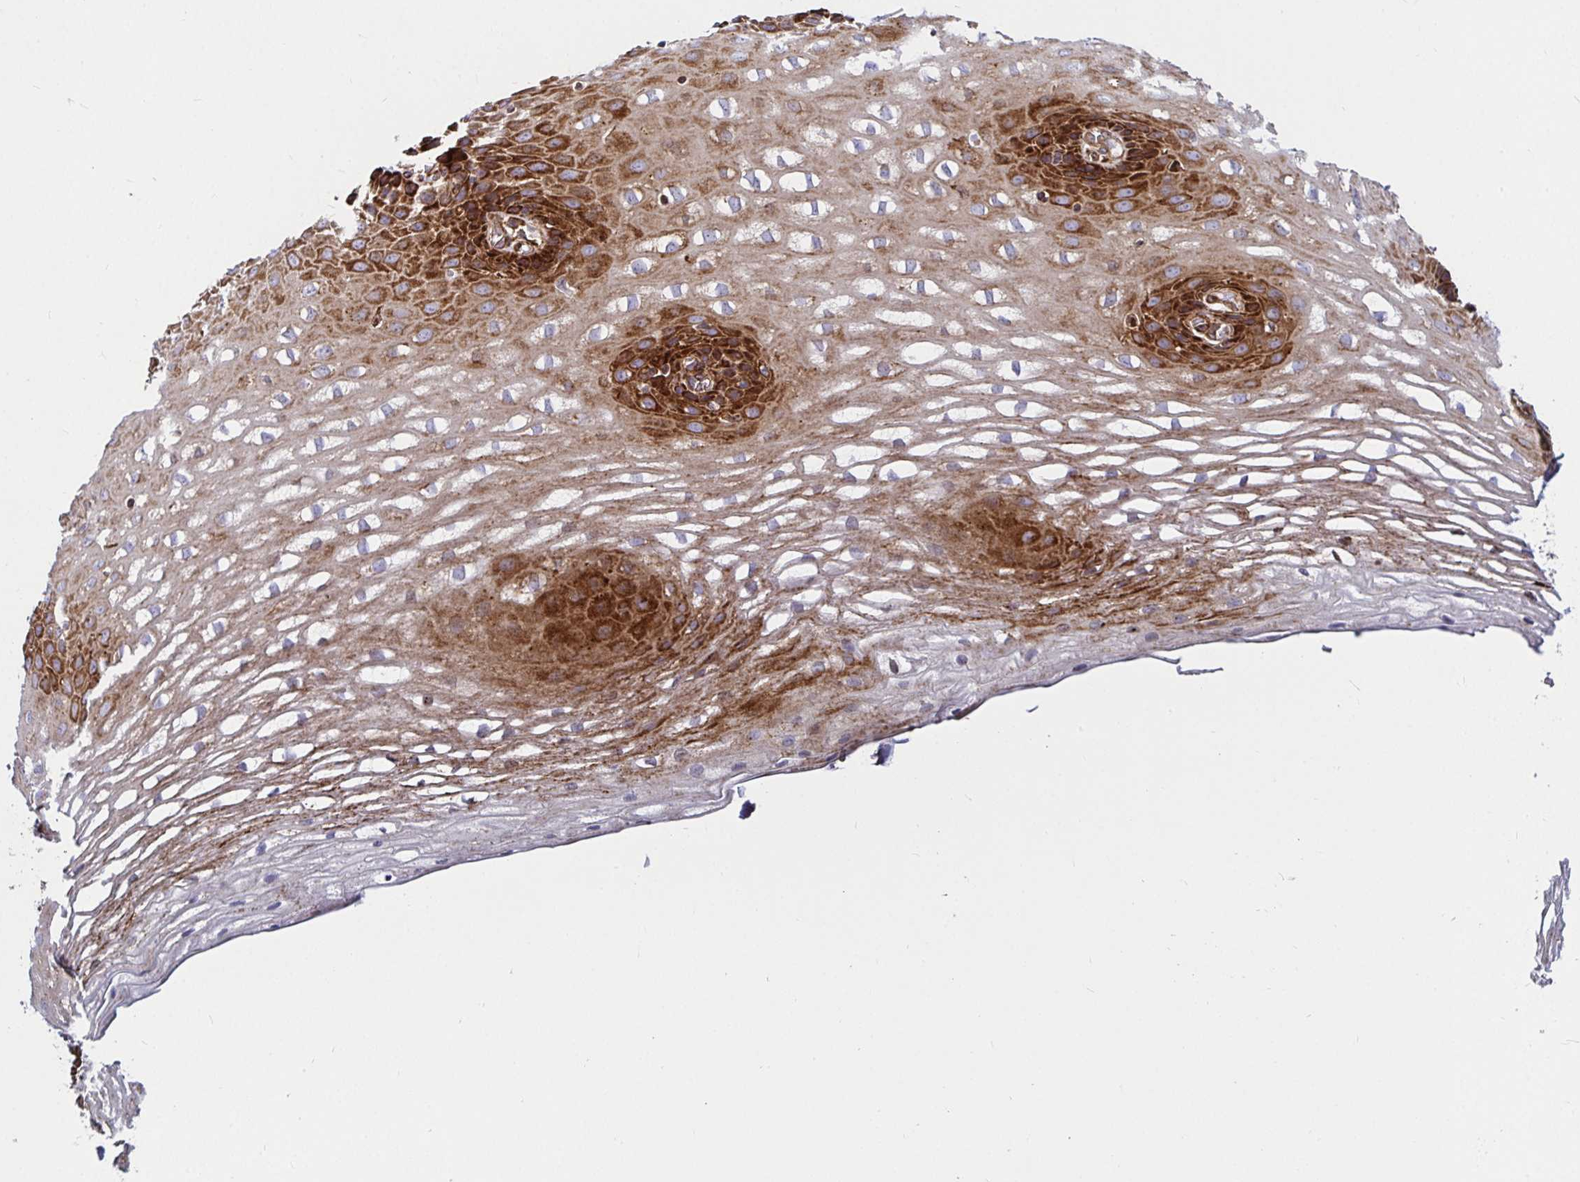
{"staining": {"intensity": "strong", "quantity": "25%-75%", "location": "cytoplasmic/membranous"}, "tissue": "esophagus", "cell_type": "Squamous epithelial cells", "image_type": "normal", "snomed": [{"axis": "morphology", "description": "Normal tissue, NOS"}, {"axis": "topography", "description": "Esophagus"}], "caption": "Immunohistochemistry of benign human esophagus displays high levels of strong cytoplasmic/membranous expression in about 25%-75% of squamous epithelial cells. (DAB = brown stain, brightfield microscopy at high magnification).", "gene": "SMYD3", "patient": {"sex": "male", "age": 62}}